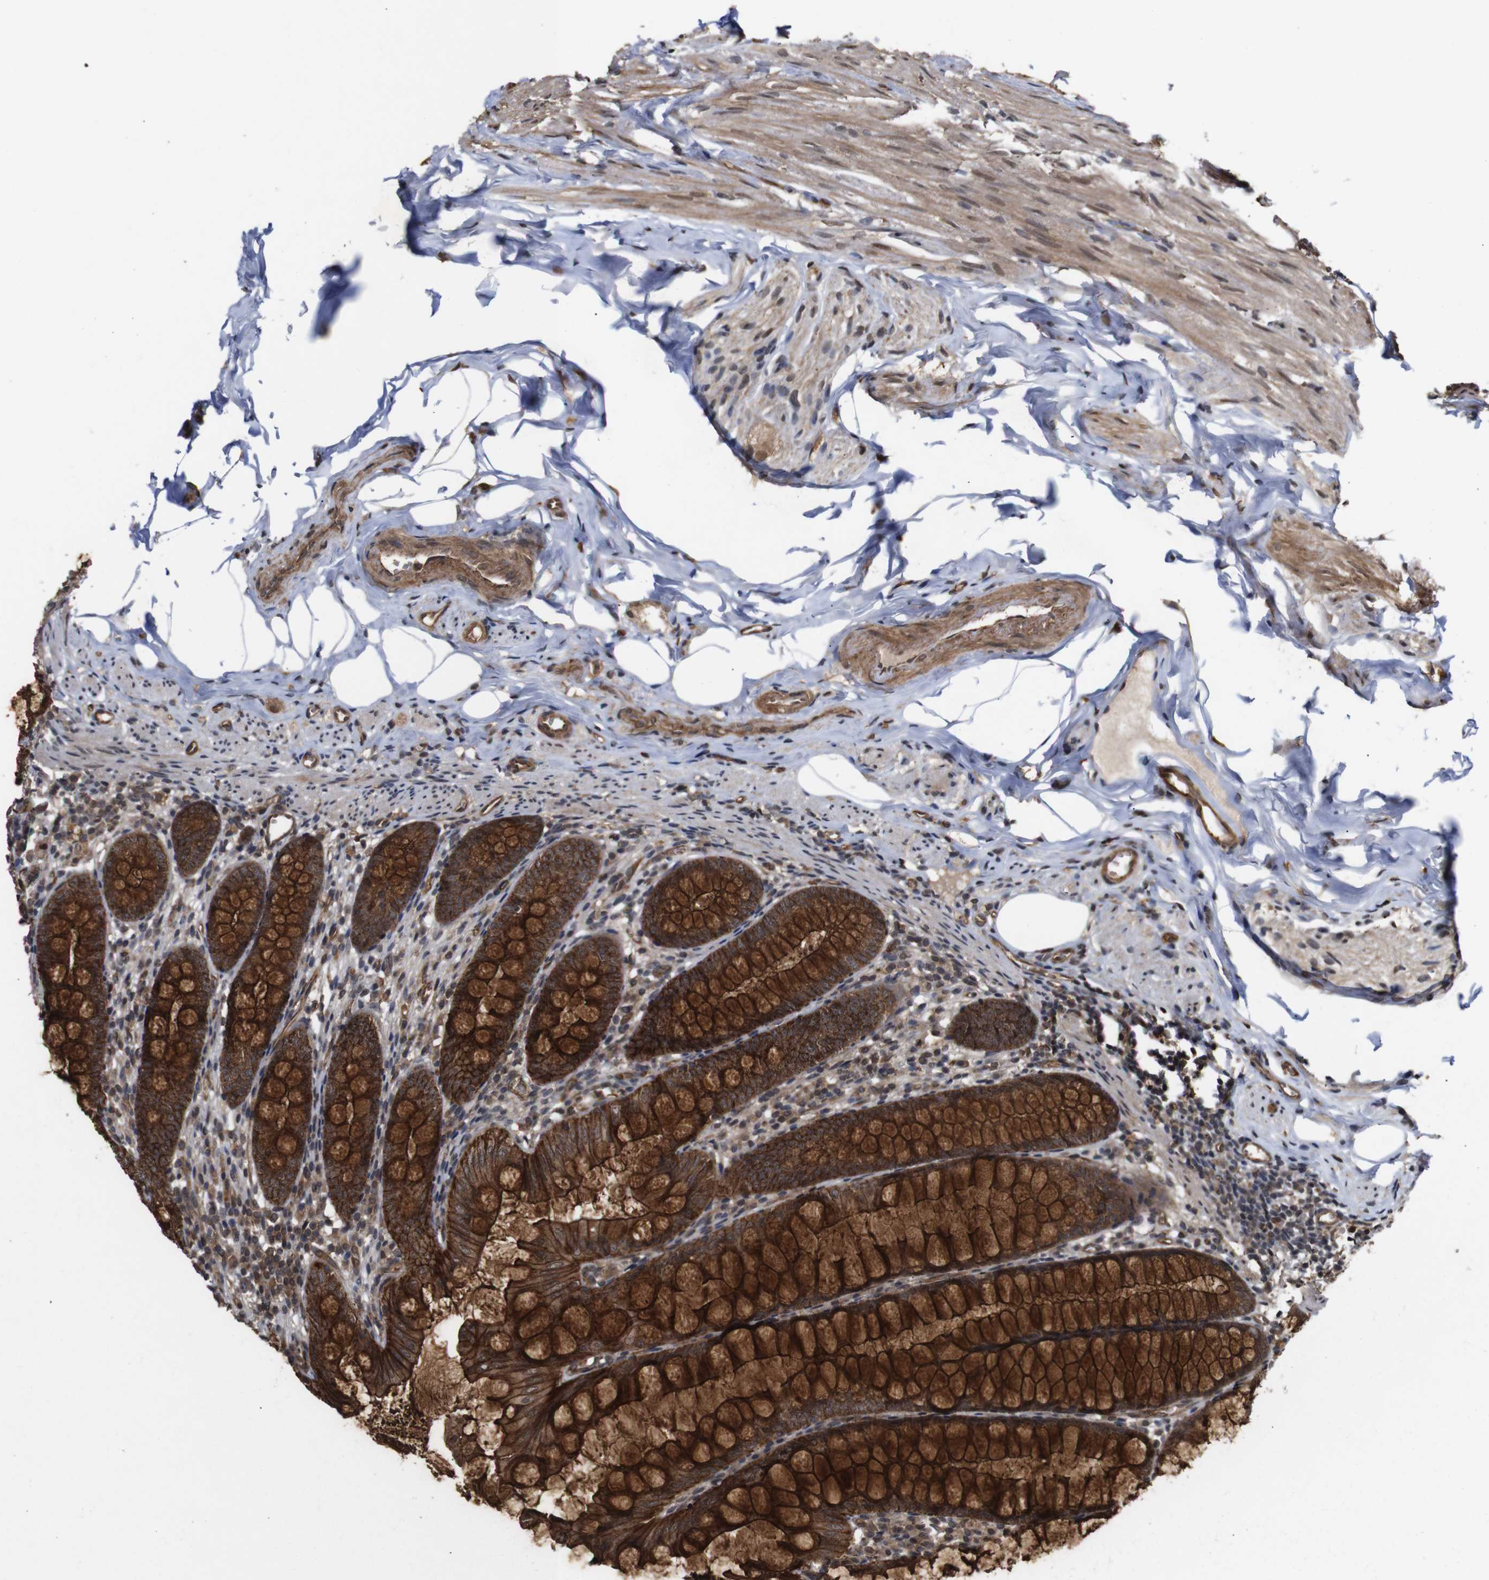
{"staining": {"intensity": "strong", "quantity": ">75%", "location": "cytoplasmic/membranous"}, "tissue": "appendix", "cell_type": "Glandular cells", "image_type": "normal", "snomed": [{"axis": "morphology", "description": "Normal tissue, NOS"}, {"axis": "topography", "description": "Appendix"}], "caption": "IHC (DAB (3,3'-diaminobenzidine)) staining of benign appendix shows strong cytoplasmic/membranous protein staining in approximately >75% of glandular cells. The staining was performed using DAB, with brown indicating positive protein expression. Nuclei are stained blue with hematoxylin.", "gene": "NANOS1", "patient": {"sex": "female", "age": 77}}